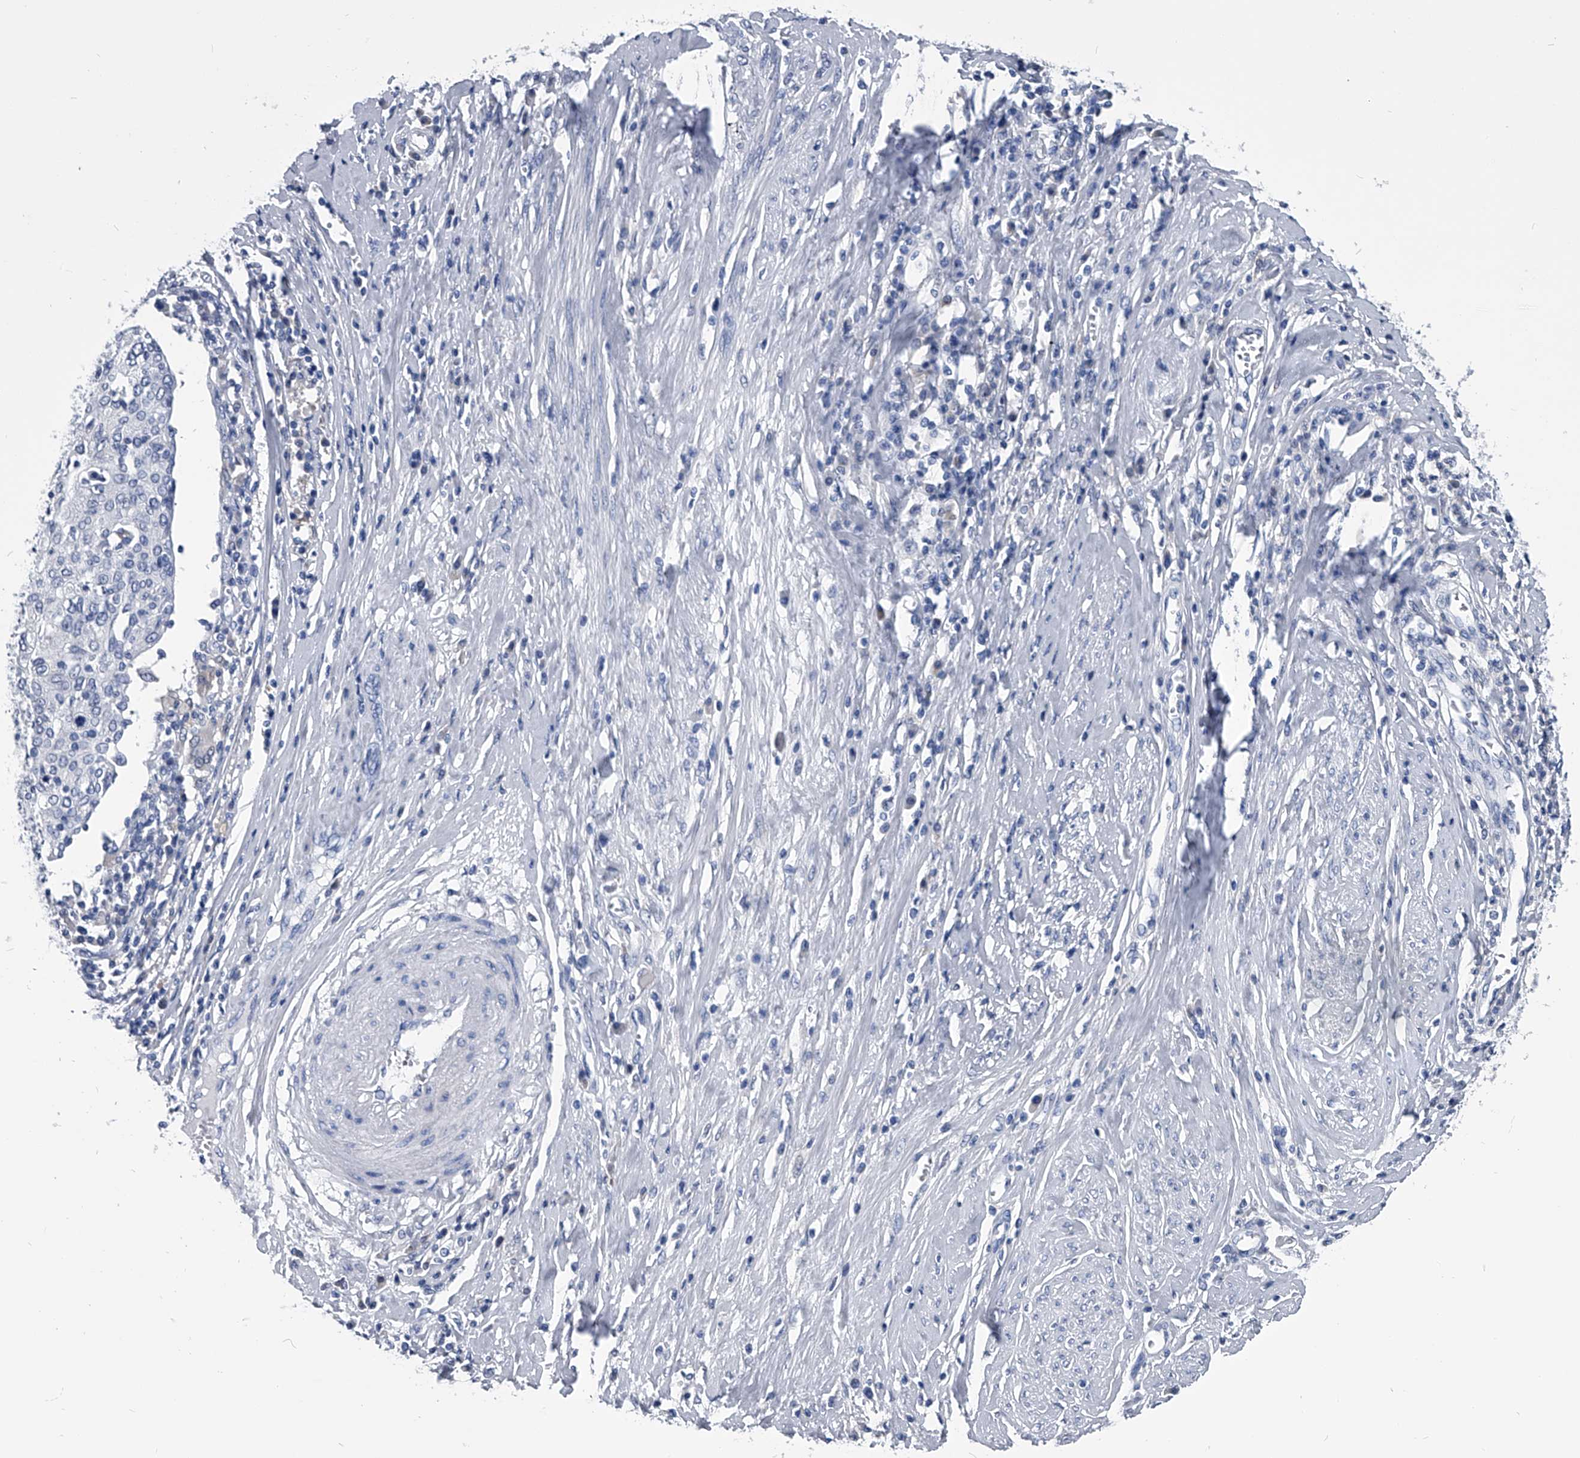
{"staining": {"intensity": "negative", "quantity": "none", "location": "none"}, "tissue": "cervical cancer", "cell_type": "Tumor cells", "image_type": "cancer", "snomed": [{"axis": "morphology", "description": "Squamous cell carcinoma, NOS"}, {"axis": "topography", "description": "Cervix"}], "caption": "An IHC micrograph of cervical squamous cell carcinoma is shown. There is no staining in tumor cells of cervical squamous cell carcinoma.", "gene": "PDXK", "patient": {"sex": "female", "age": 40}}